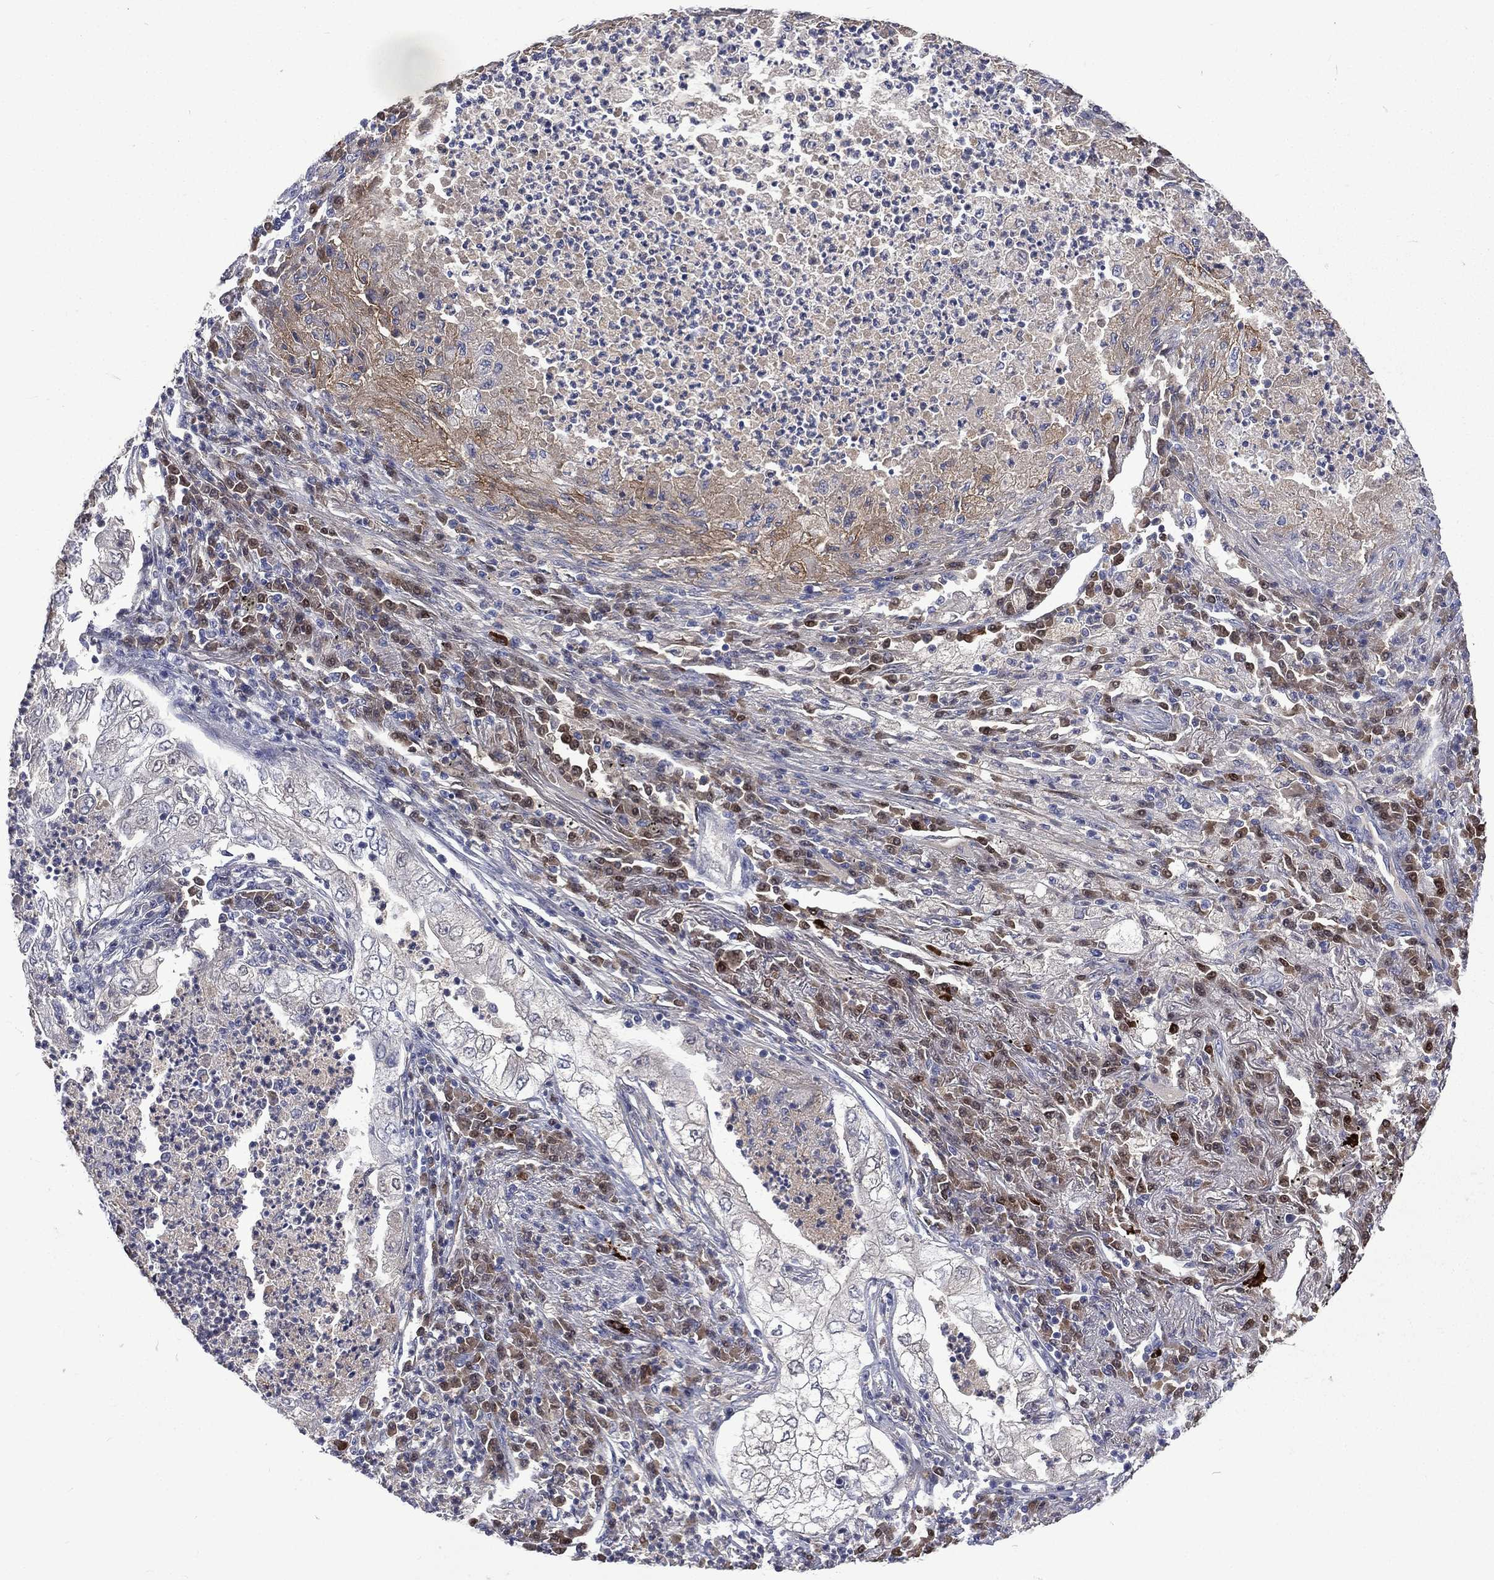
{"staining": {"intensity": "weak", "quantity": "<25%", "location": "cytoplasmic/membranous"}, "tissue": "lung cancer", "cell_type": "Tumor cells", "image_type": "cancer", "snomed": [{"axis": "morphology", "description": "Adenocarcinoma, NOS"}, {"axis": "topography", "description": "Lung"}], "caption": "A photomicrograph of human adenocarcinoma (lung) is negative for staining in tumor cells. (Stains: DAB immunohistochemistry (IHC) with hematoxylin counter stain, Microscopy: brightfield microscopy at high magnification).", "gene": "CA12", "patient": {"sex": "female", "age": 73}}